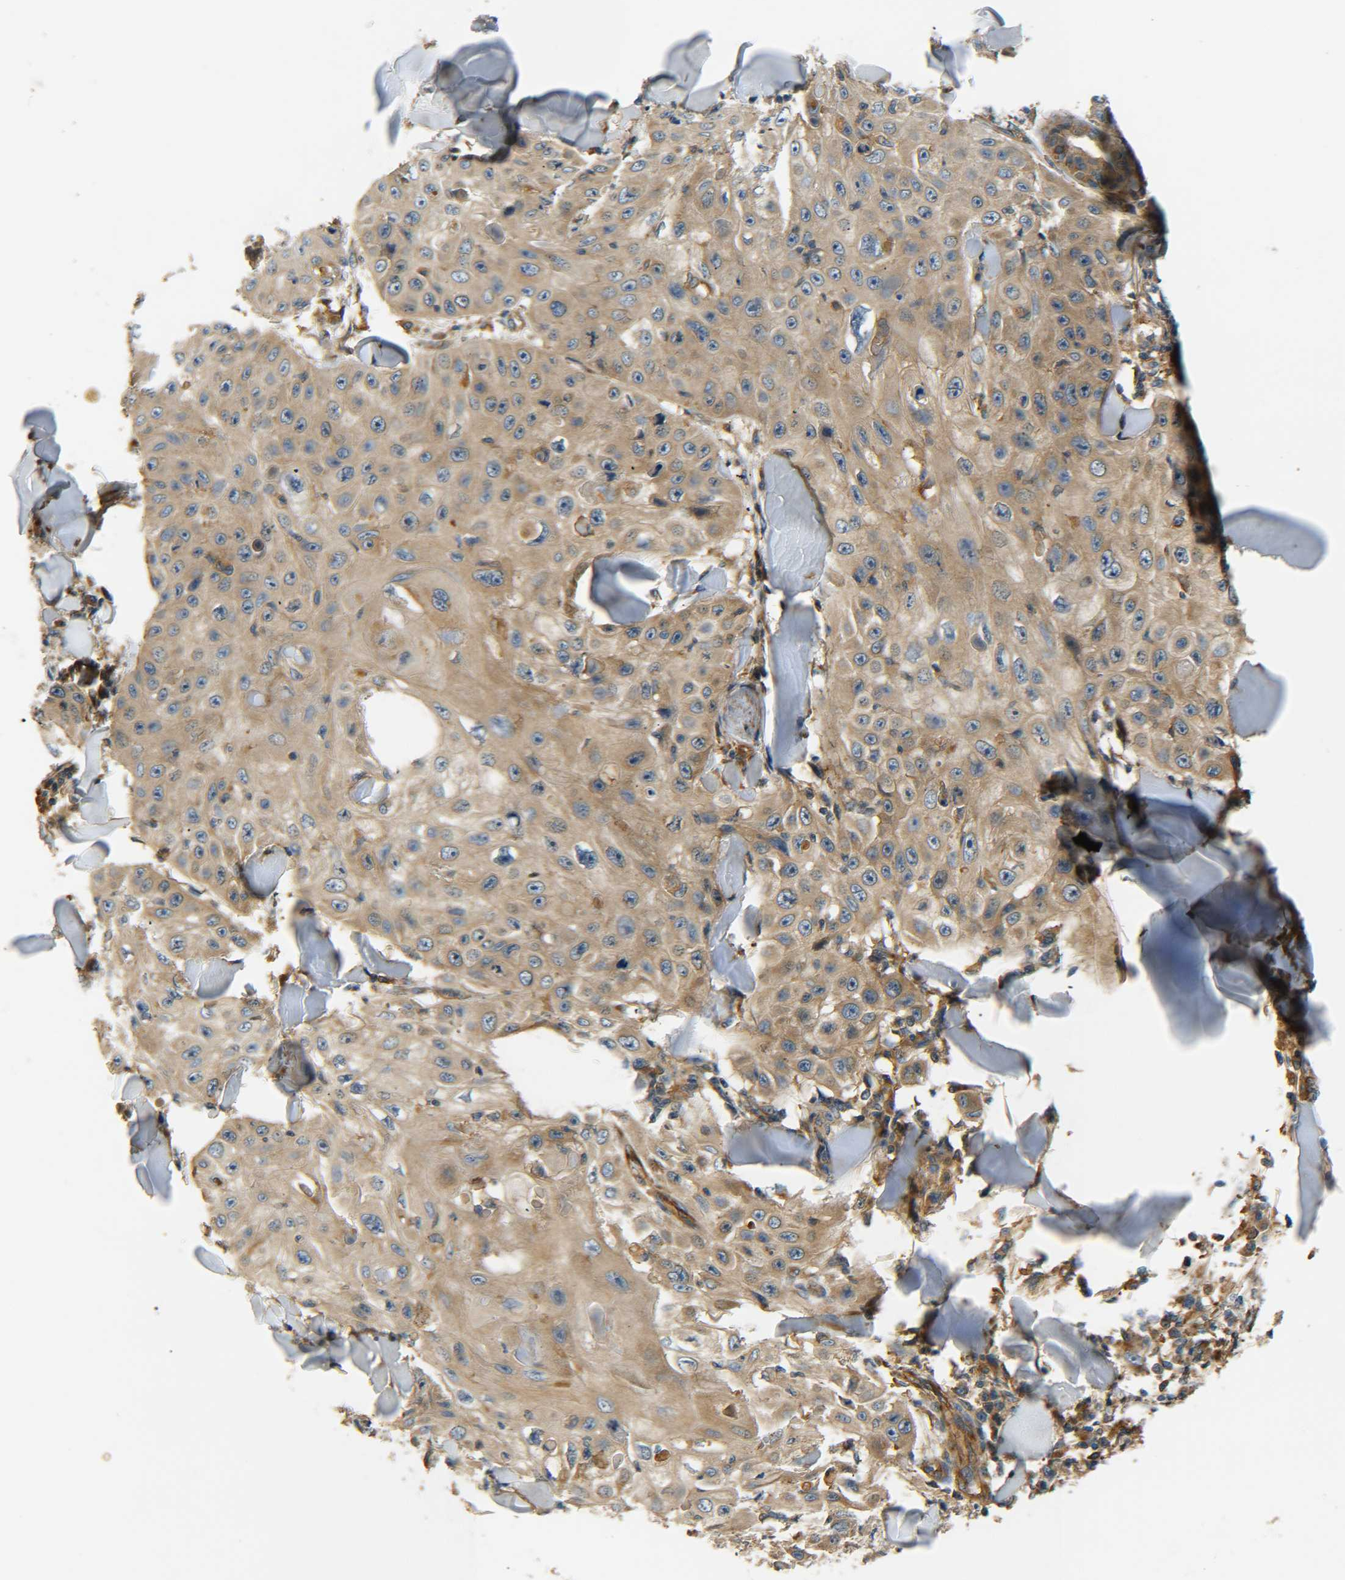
{"staining": {"intensity": "weak", "quantity": ">75%", "location": "cytoplasmic/membranous"}, "tissue": "skin cancer", "cell_type": "Tumor cells", "image_type": "cancer", "snomed": [{"axis": "morphology", "description": "Squamous cell carcinoma, NOS"}, {"axis": "topography", "description": "Skin"}], "caption": "This is an image of IHC staining of skin squamous cell carcinoma, which shows weak staining in the cytoplasmic/membranous of tumor cells.", "gene": "LRCH3", "patient": {"sex": "male", "age": 86}}